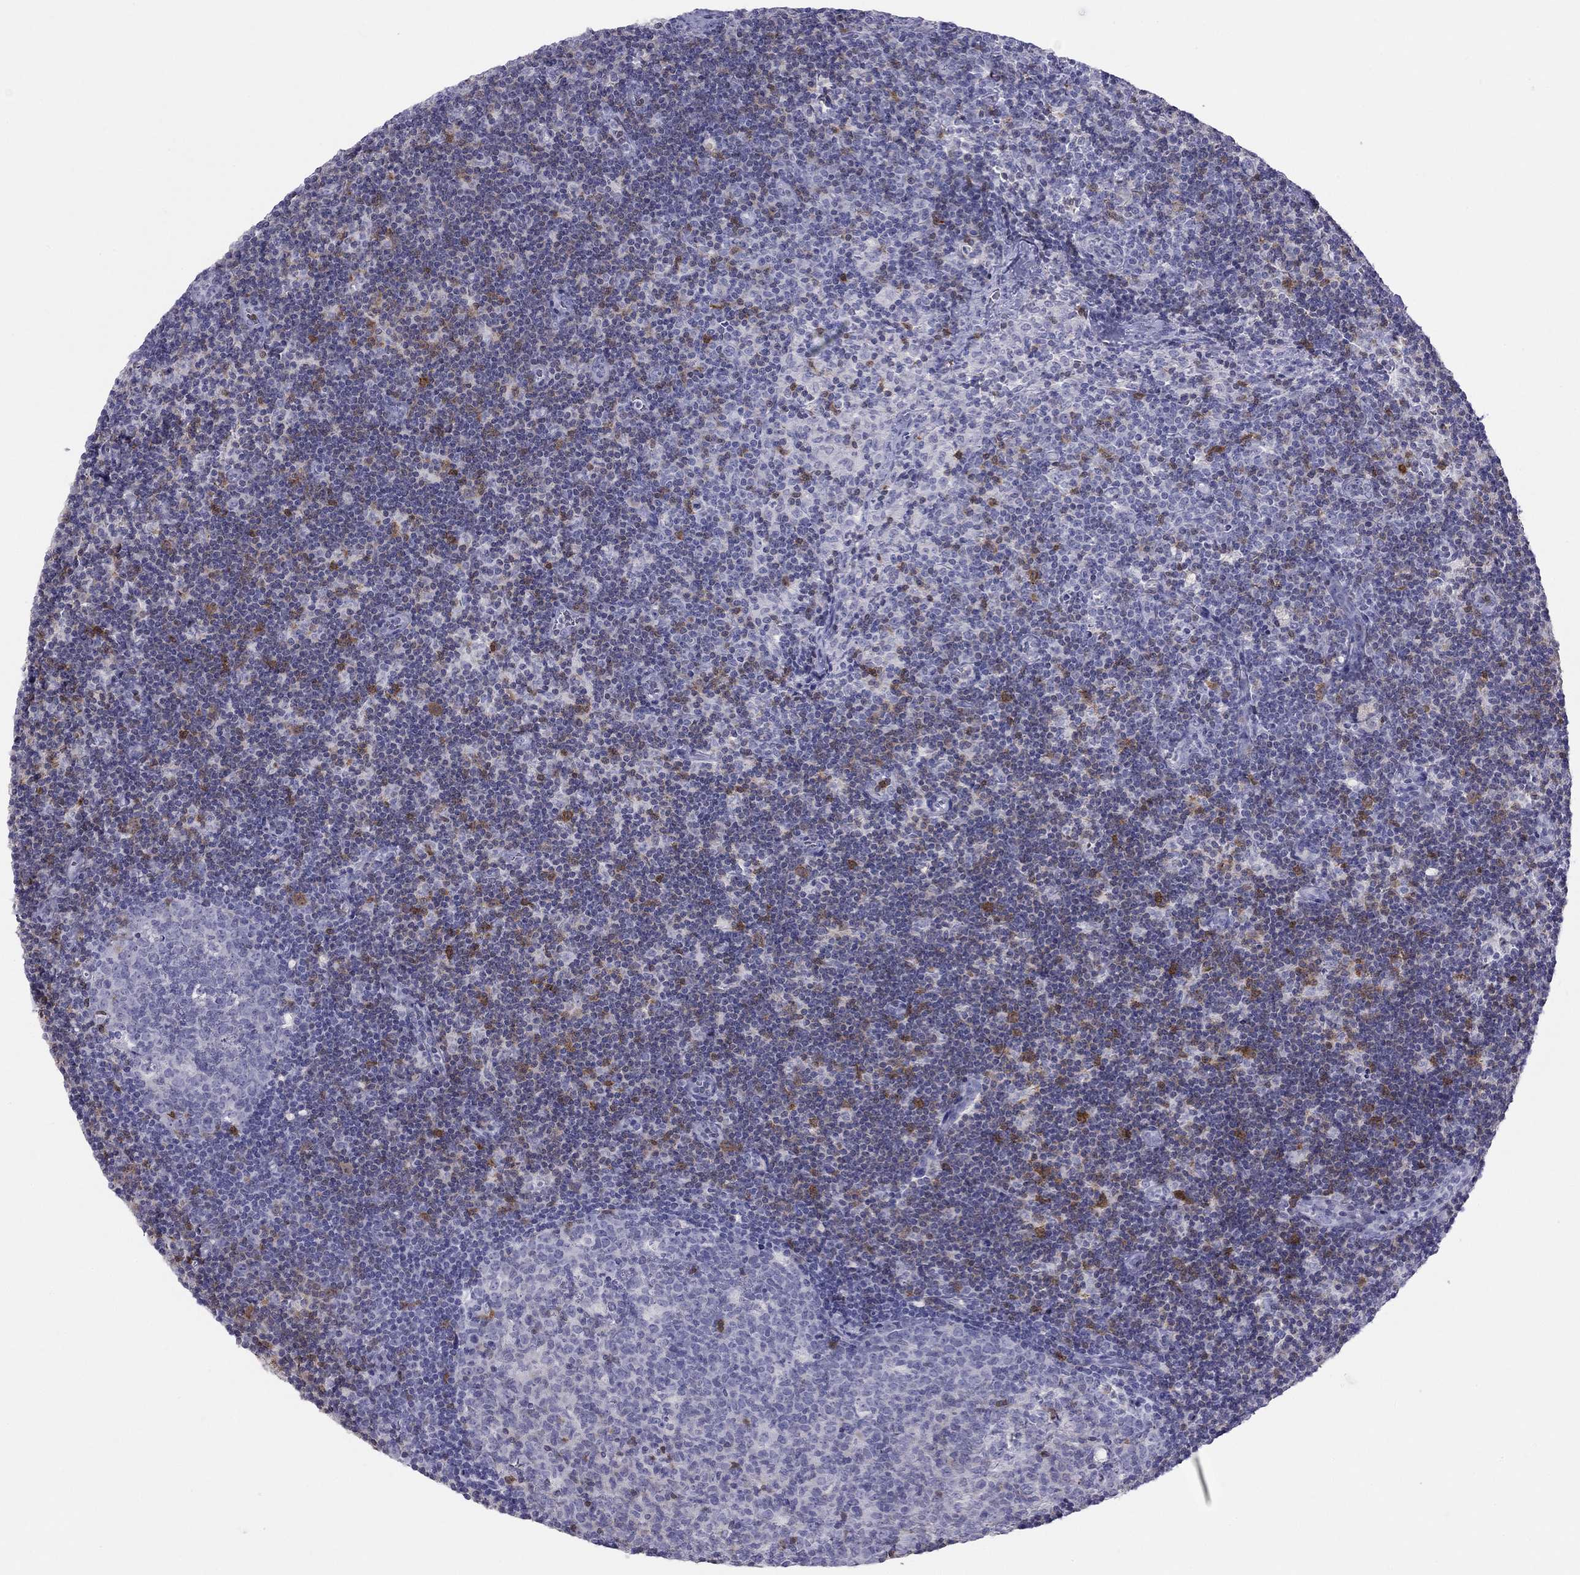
{"staining": {"intensity": "strong", "quantity": "<25%", "location": "cytoplasmic/membranous,nuclear"}, "tissue": "lymph node", "cell_type": "Germinal center cells", "image_type": "normal", "snomed": [{"axis": "morphology", "description": "Normal tissue, NOS"}, {"axis": "topography", "description": "Lymph node"}], "caption": "A brown stain labels strong cytoplasmic/membranous,nuclear staining of a protein in germinal center cells of benign lymph node. (IHC, brightfield microscopy, high magnification).", "gene": "SH2D2A", "patient": {"sex": "female", "age": 34}}